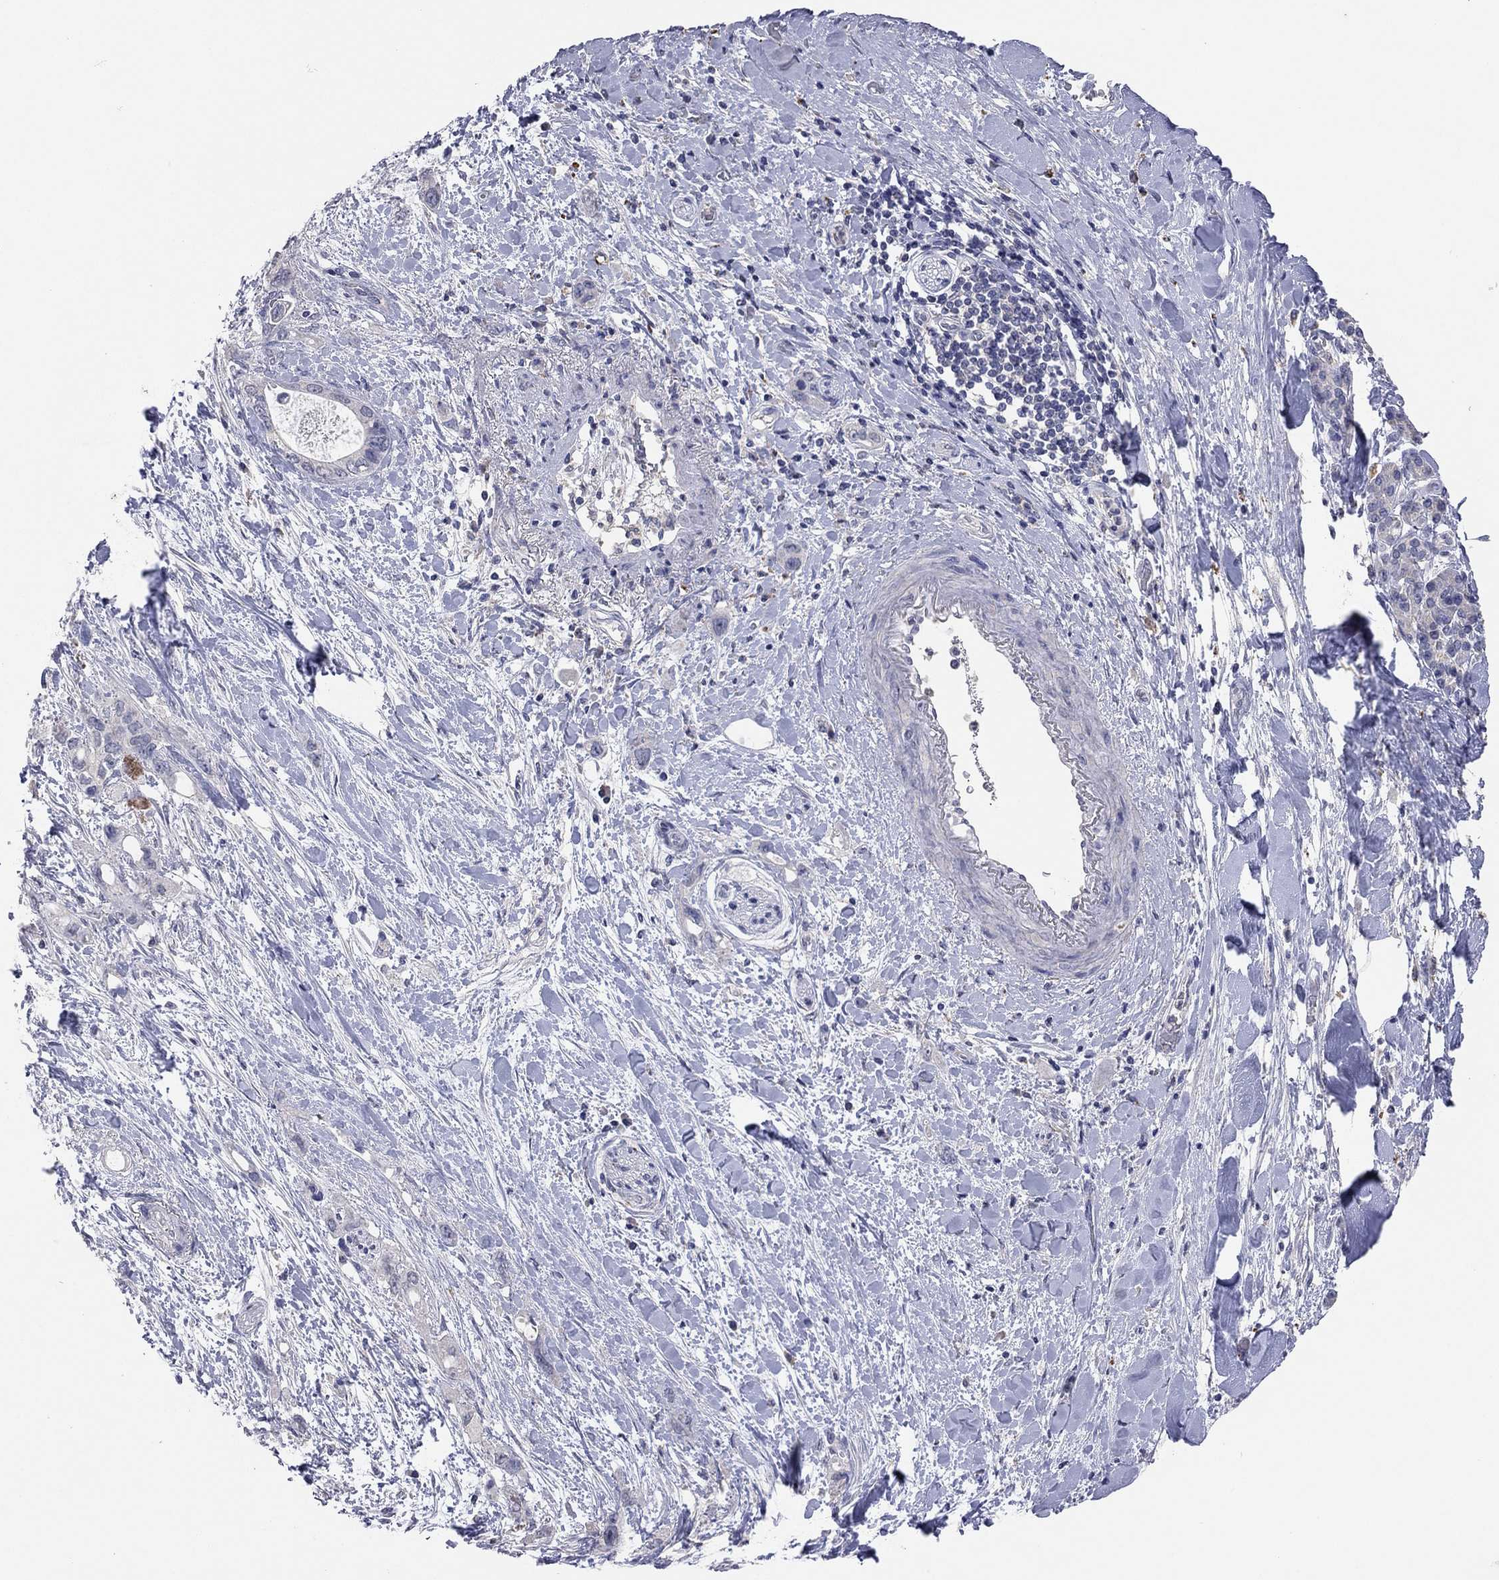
{"staining": {"intensity": "negative", "quantity": "none", "location": "none"}, "tissue": "pancreatic cancer", "cell_type": "Tumor cells", "image_type": "cancer", "snomed": [{"axis": "morphology", "description": "Adenocarcinoma, NOS"}, {"axis": "topography", "description": "Pancreas"}], "caption": "An image of pancreatic cancer (adenocarcinoma) stained for a protein demonstrates no brown staining in tumor cells.", "gene": "MMP13", "patient": {"sex": "female", "age": 56}}